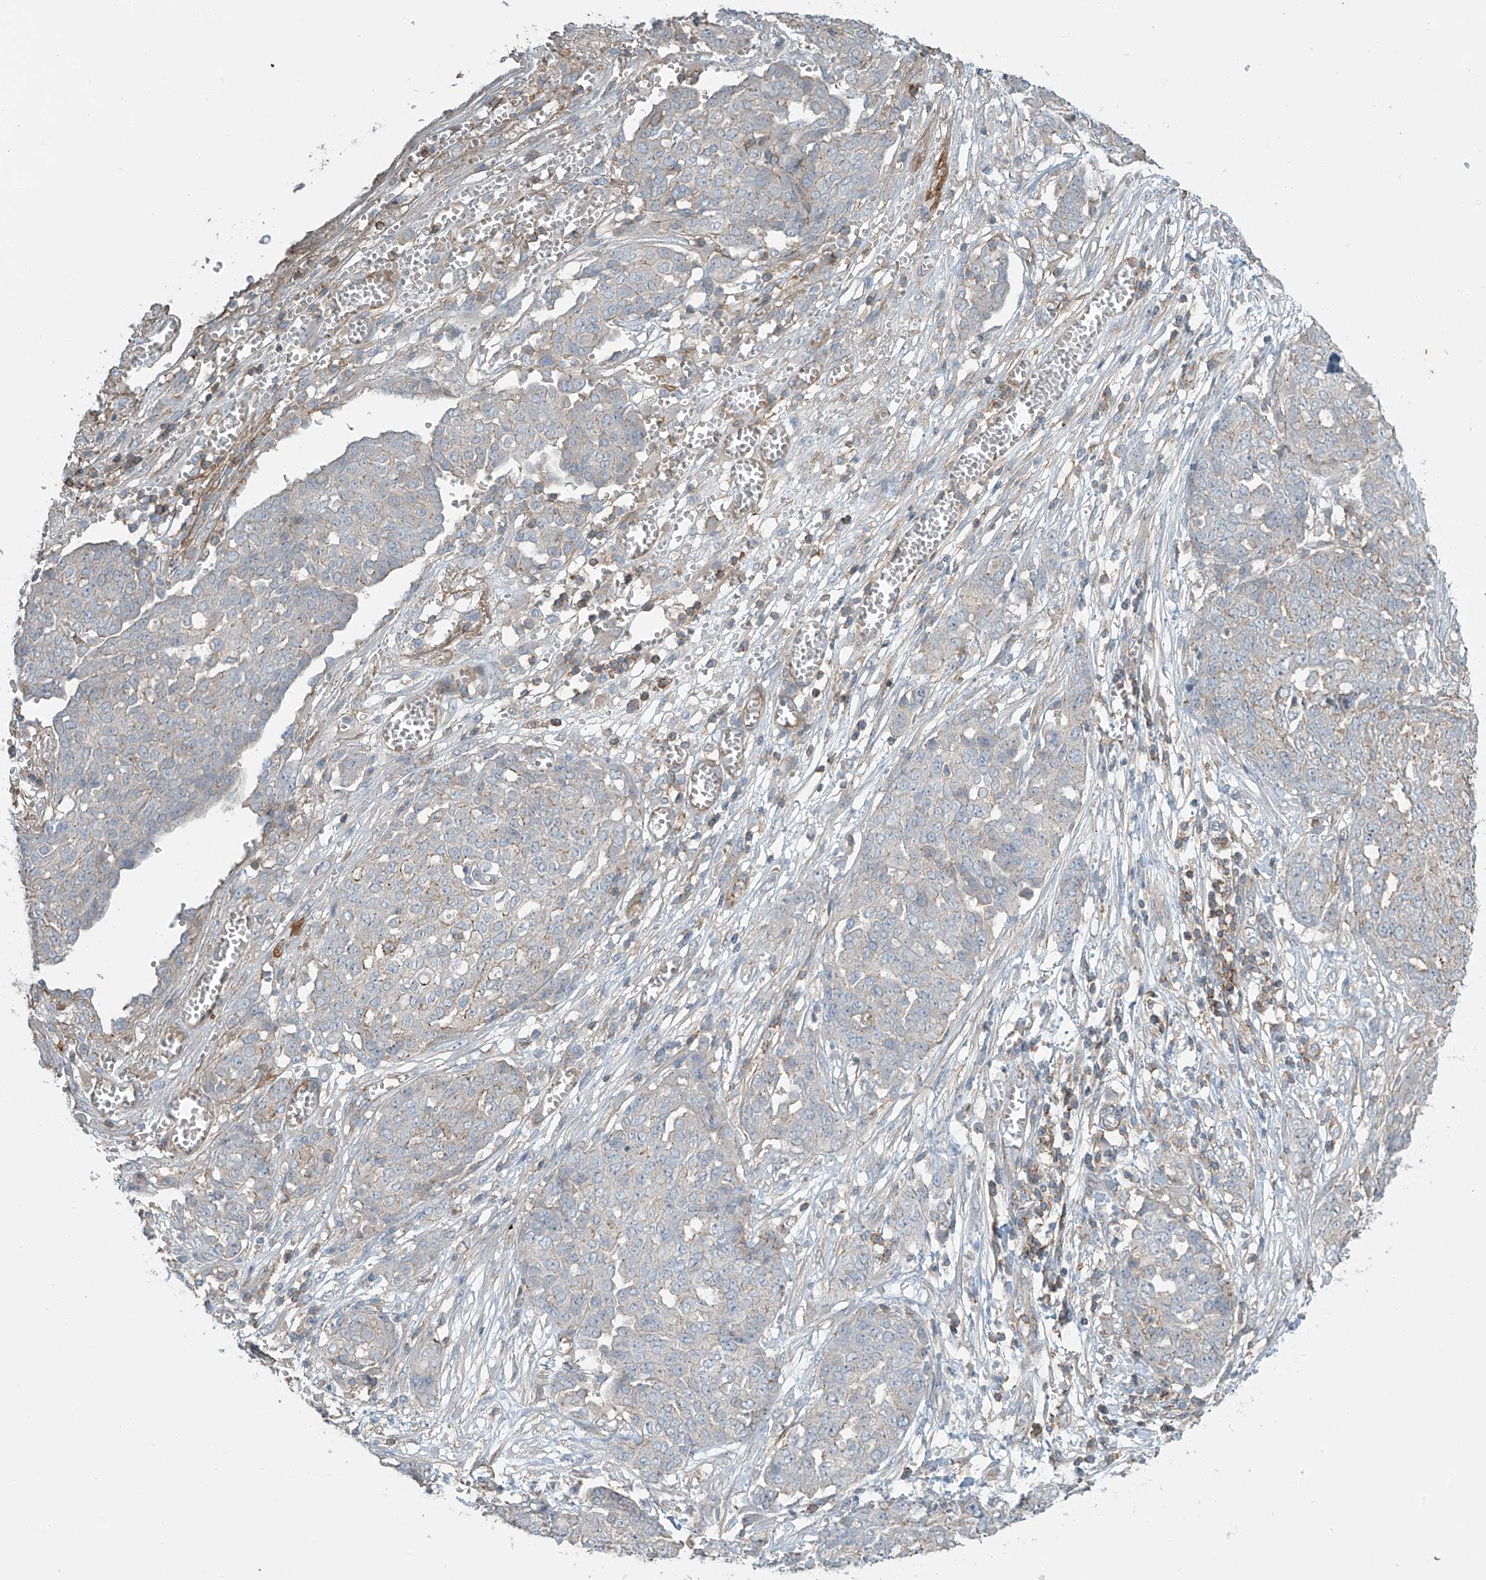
{"staining": {"intensity": "negative", "quantity": "none", "location": "none"}, "tissue": "ovarian cancer", "cell_type": "Tumor cells", "image_type": "cancer", "snomed": [{"axis": "morphology", "description": "Cystadenocarcinoma, serous, NOS"}, {"axis": "topography", "description": "Soft tissue"}, {"axis": "topography", "description": "Ovary"}], "caption": "Photomicrograph shows no protein staining in tumor cells of serous cystadenocarcinoma (ovarian) tissue.", "gene": "SLC9A2", "patient": {"sex": "female", "age": 57}}